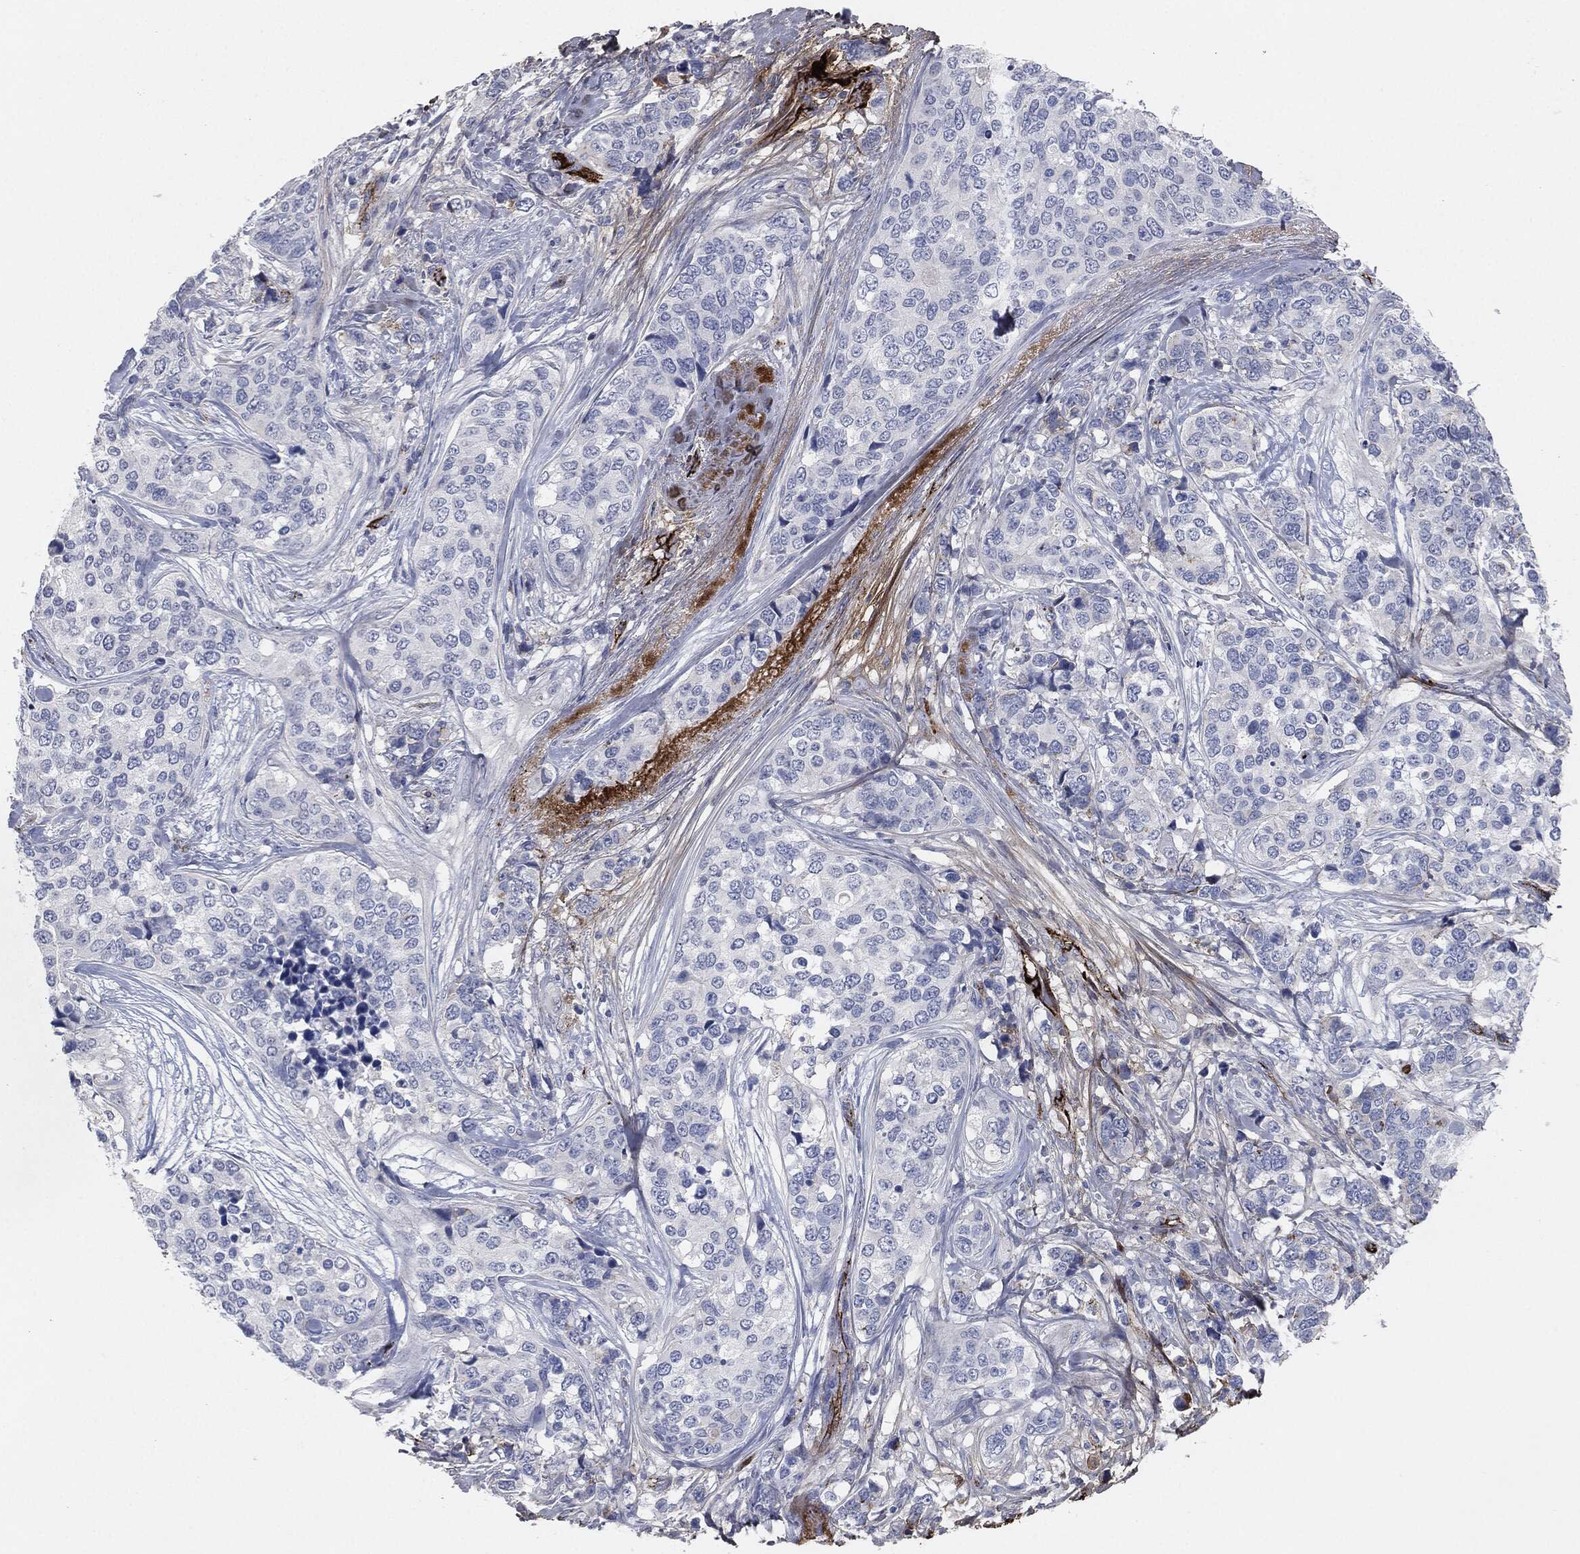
{"staining": {"intensity": "negative", "quantity": "none", "location": "none"}, "tissue": "breast cancer", "cell_type": "Tumor cells", "image_type": "cancer", "snomed": [{"axis": "morphology", "description": "Lobular carcinoma"}, {"axis": "topography", "description": "Breast"}], "caption": "Immunohistochemical staining of human breast cancer shows no significant expression in tumor cells.", "gene": "APOB", "patient": {"sex": "female", "age": 59}}